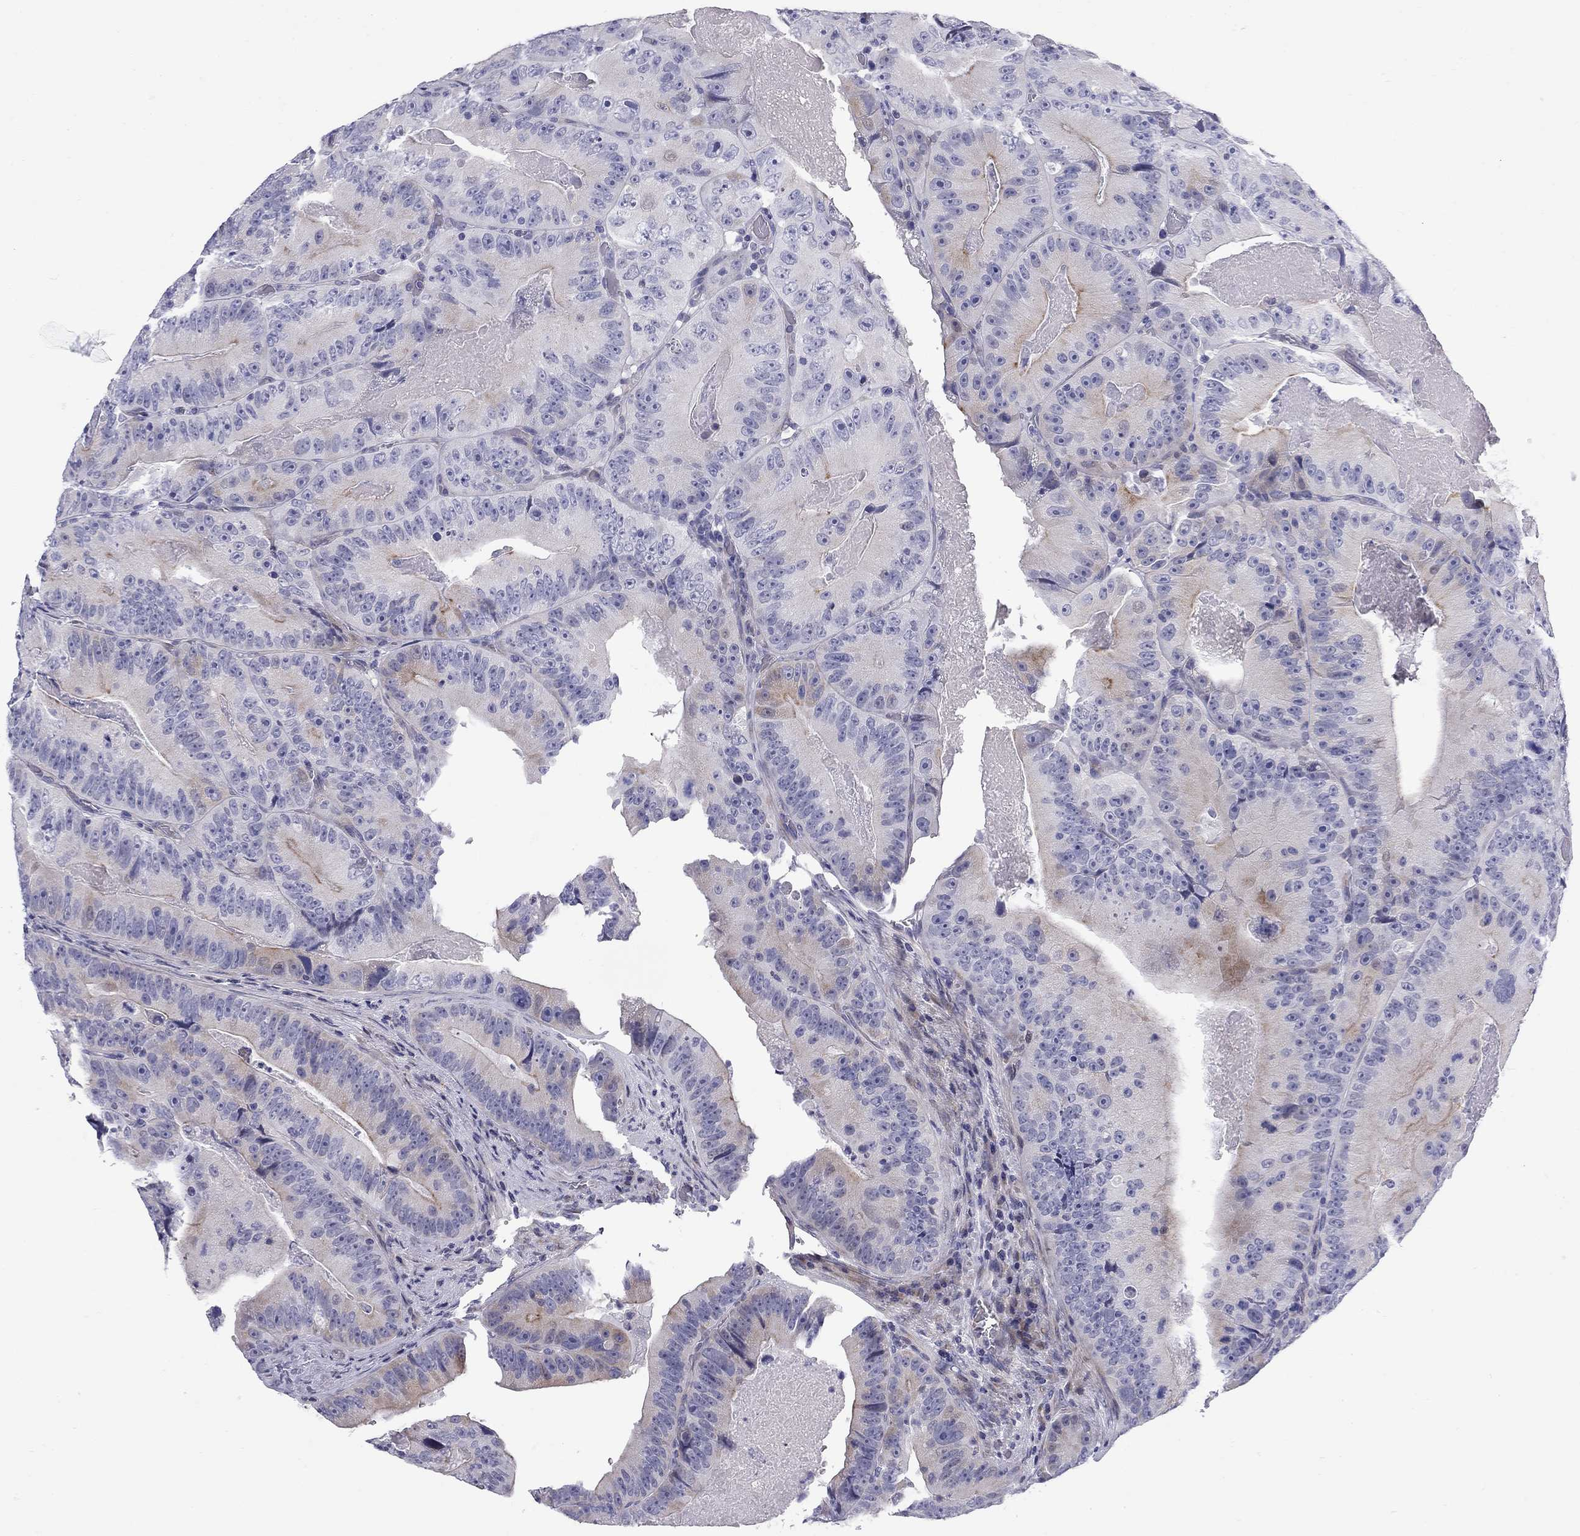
{"staining": {"intensity": "moderate", "quantity": "<25%", "location": "cytoplasmic/membranous"}, "tissue": "colorectal cancer", "cell_type": "Tumor cells", "image_type": "cancer", "snomed": [{"axis": "morphology", "description": "Adenocarcinoma, NOS"}, {"axis": "topography", "description": "Colon"}], "caption": "Human colorectal adenocarcinoma stained with a brown dye reveals moderate cytoplasmic/membranous positive positivity in about <25% of tumor cells.", "gene": "C8orf88", "patient": {"sex": "female", "age": 86}}